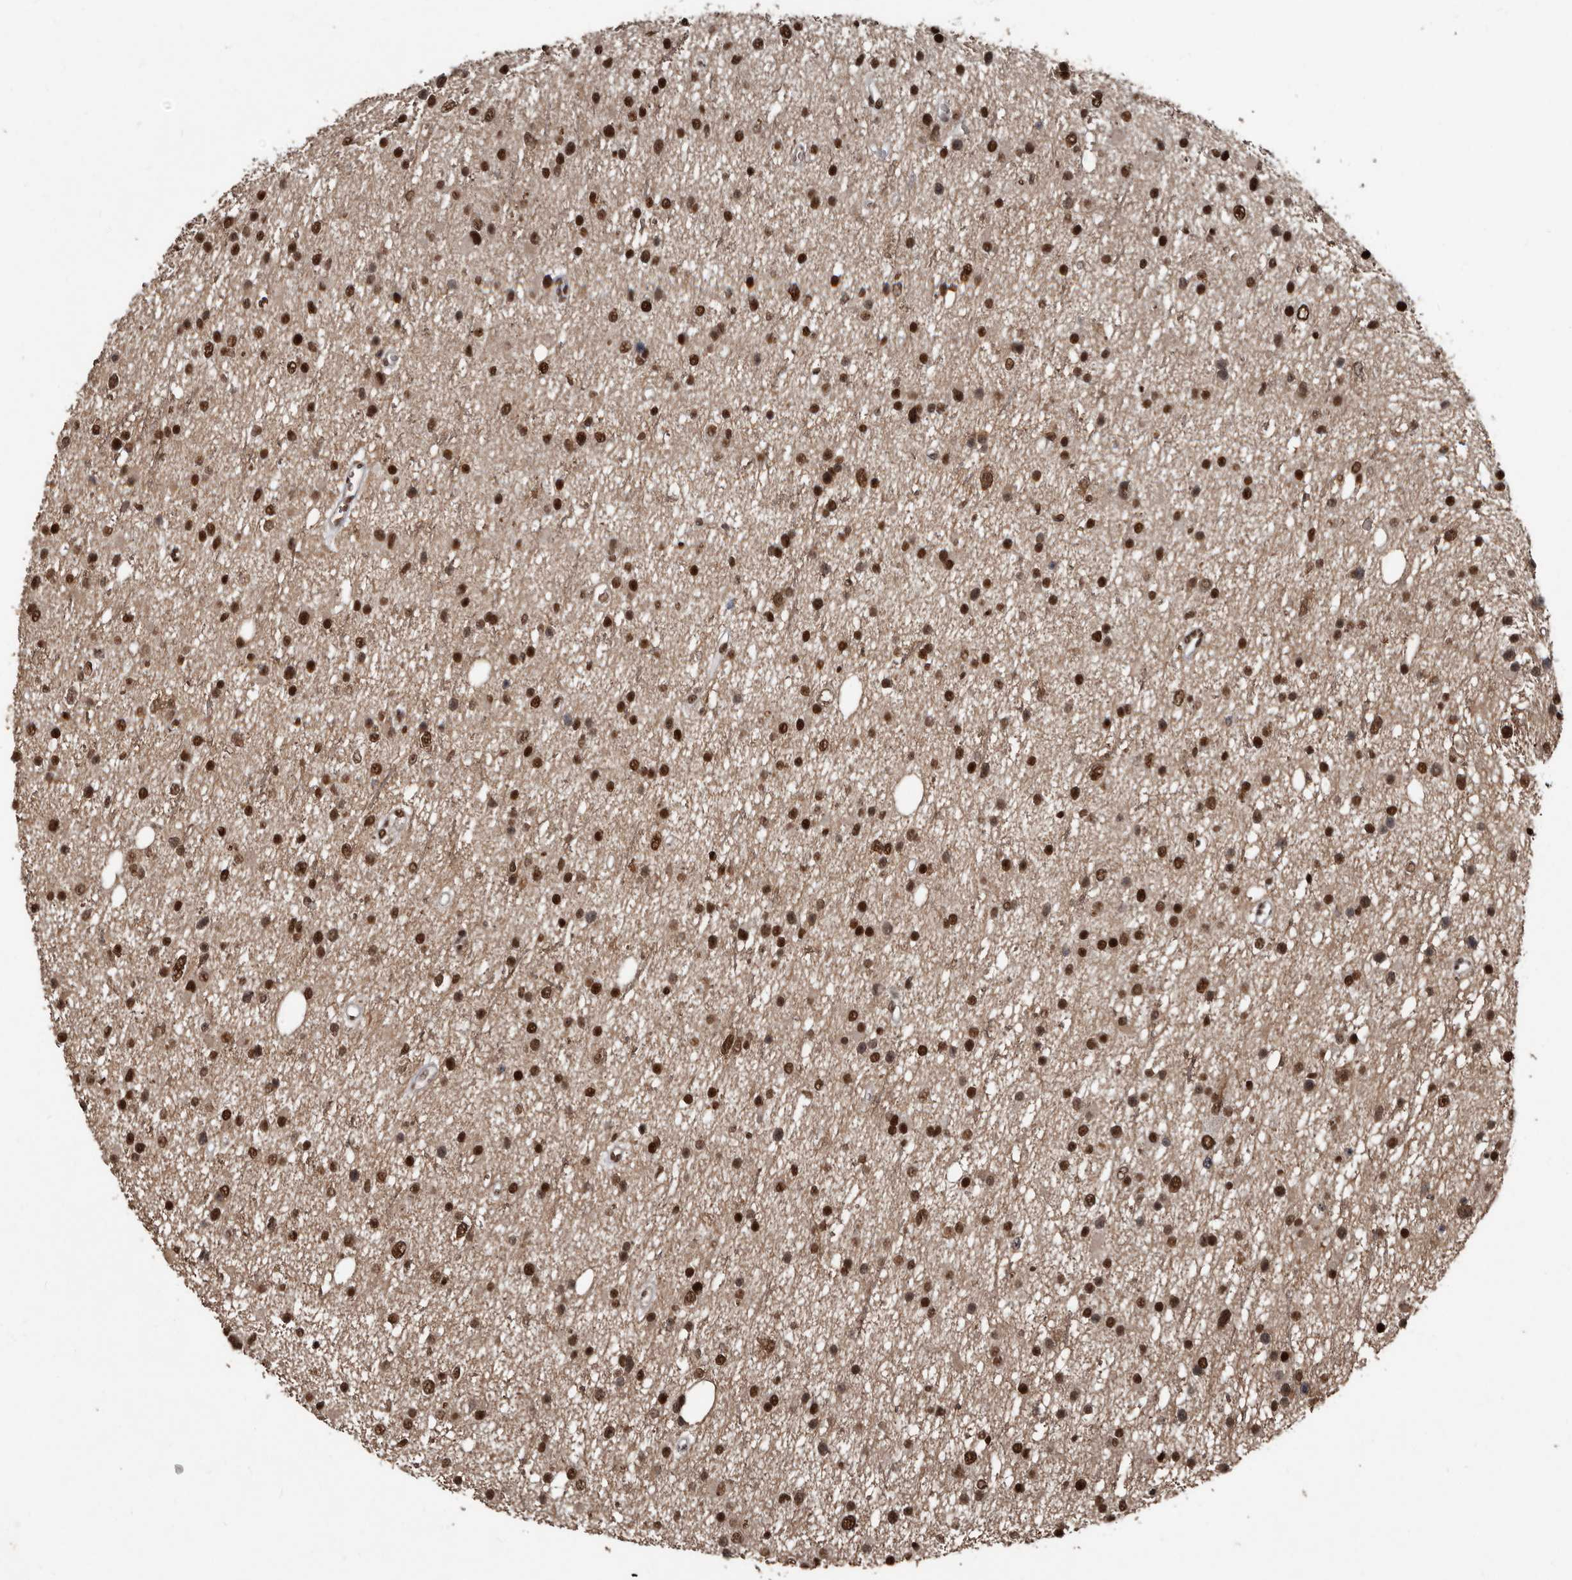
{"staining": {"intensity": "strong", "quantity": ">75%", "location": "nuclear"}, "tissue": "glioma", "cell_type": "Tumor cells", "image_type": "cancer", "snomed": [{"axis": "morphology", "description": "Glioma, malignant, Low grade"}, {"axis": "topography", "description": "Cerebral cortex"}], "caption": "This histopathology image reveals immunohistochemistry staining of human low-grade glioma (malignant), with high strong nuclear positivity in approximately >75% of tumor cells.", "gene": "CHD1L", "patient": {"sex": "female", "age": 39}}